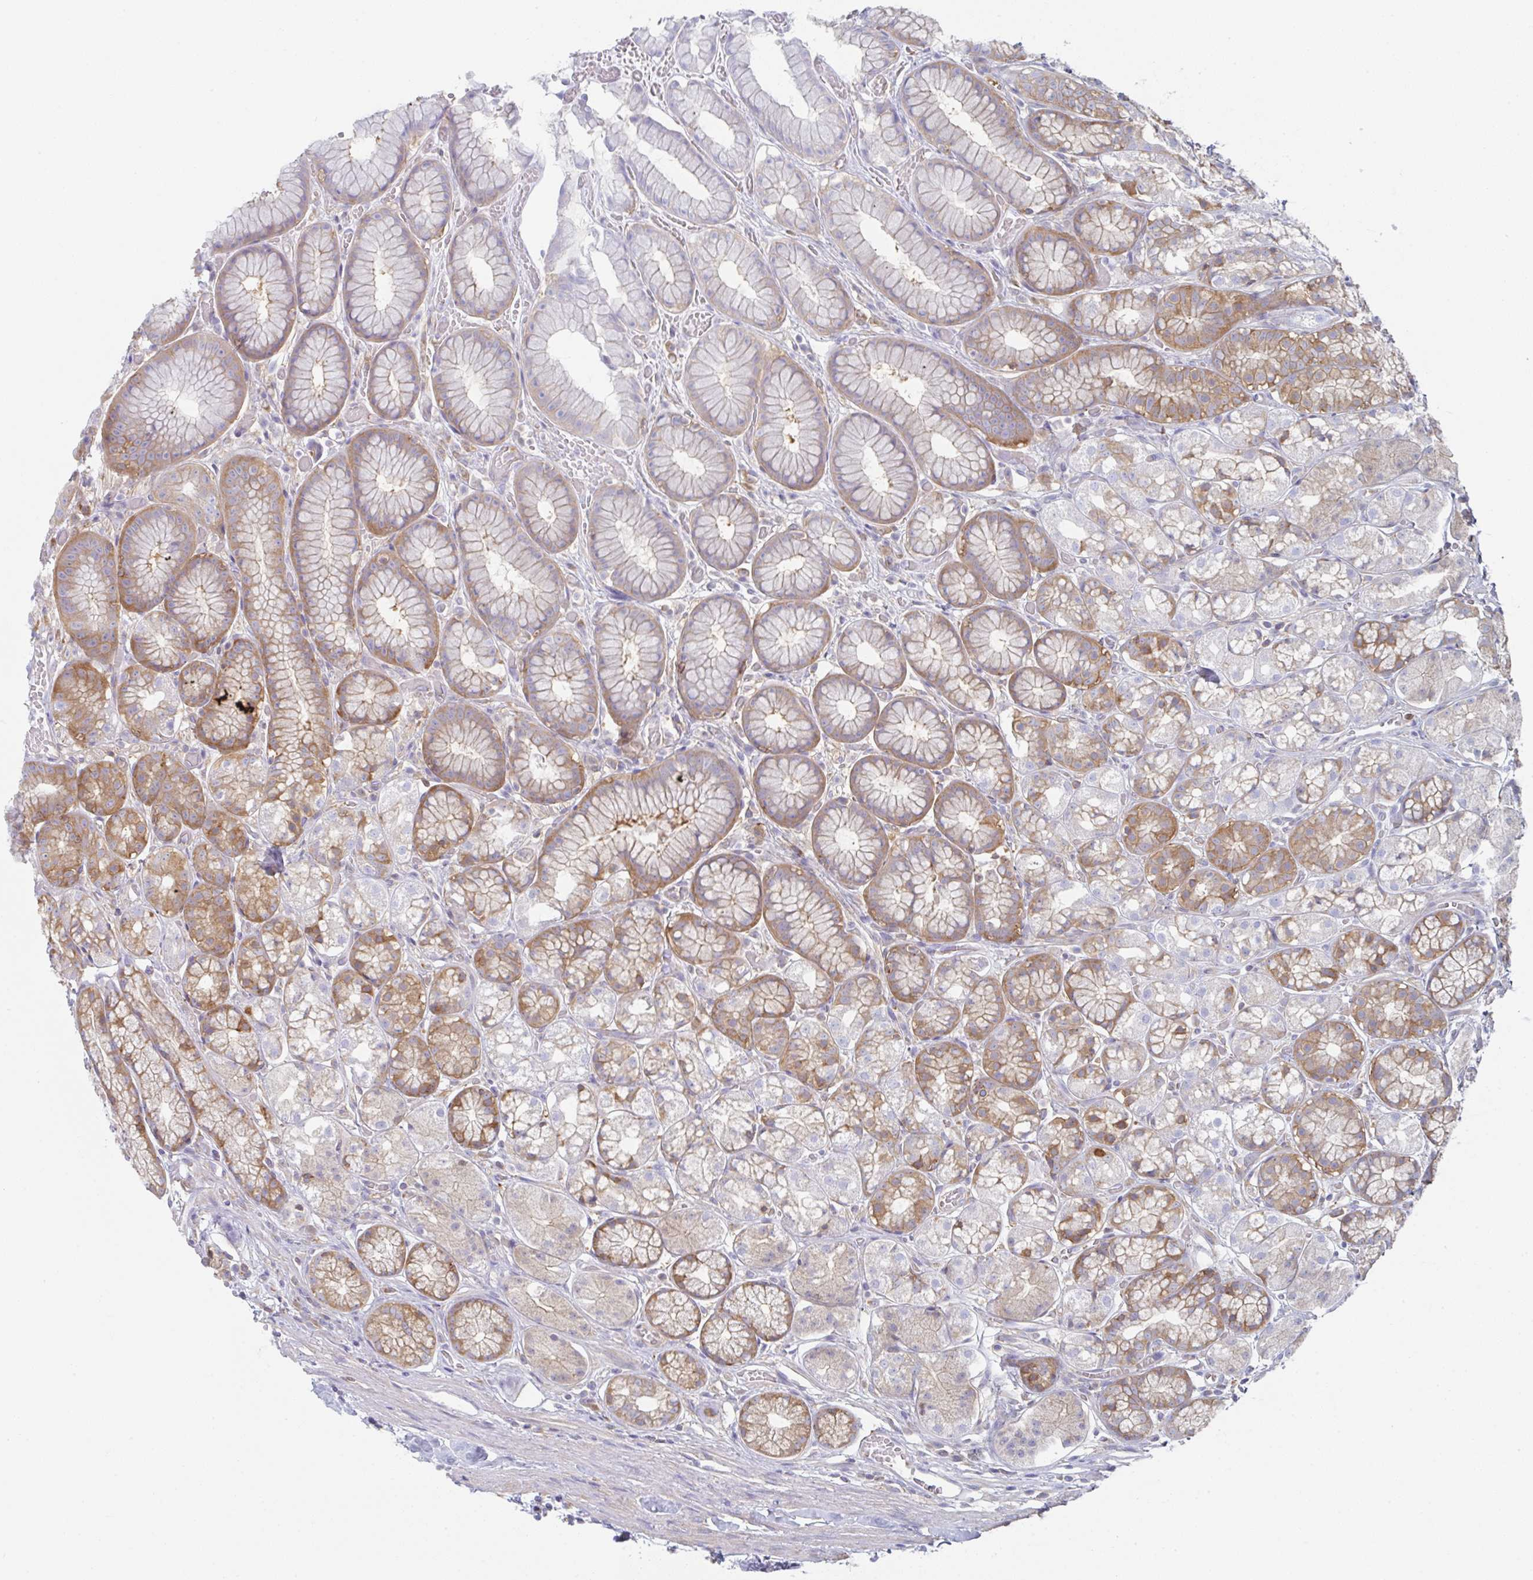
{"staining": {"intensity": "moderate", "quantity": "25%-75%", "location": "cytoplasmic/membranous"}, "tissue": "stomach", "cell_type": "Glandular cells", "image_type": "normal", "snomed": [{"axis": "morphology", "description": "Normal tissue, NOS"}, {"axis": "topography", "description": "Smooth muscle"}, {"axis": "topography", "description": "Stomach"}], "caption": "Immunohistochemistry (IHC) photomicrograph of benign stomach: stomach stained using immunohistochemistry (IHC) shows medium levels of moderate protein expression localized specifically in the cytoplasmic/membranous of glandular cells, appearing as a cytoplasmic/membranous brown color.", "gene": "AMPD2", "patient": {"sex": "male", "age": 70}}